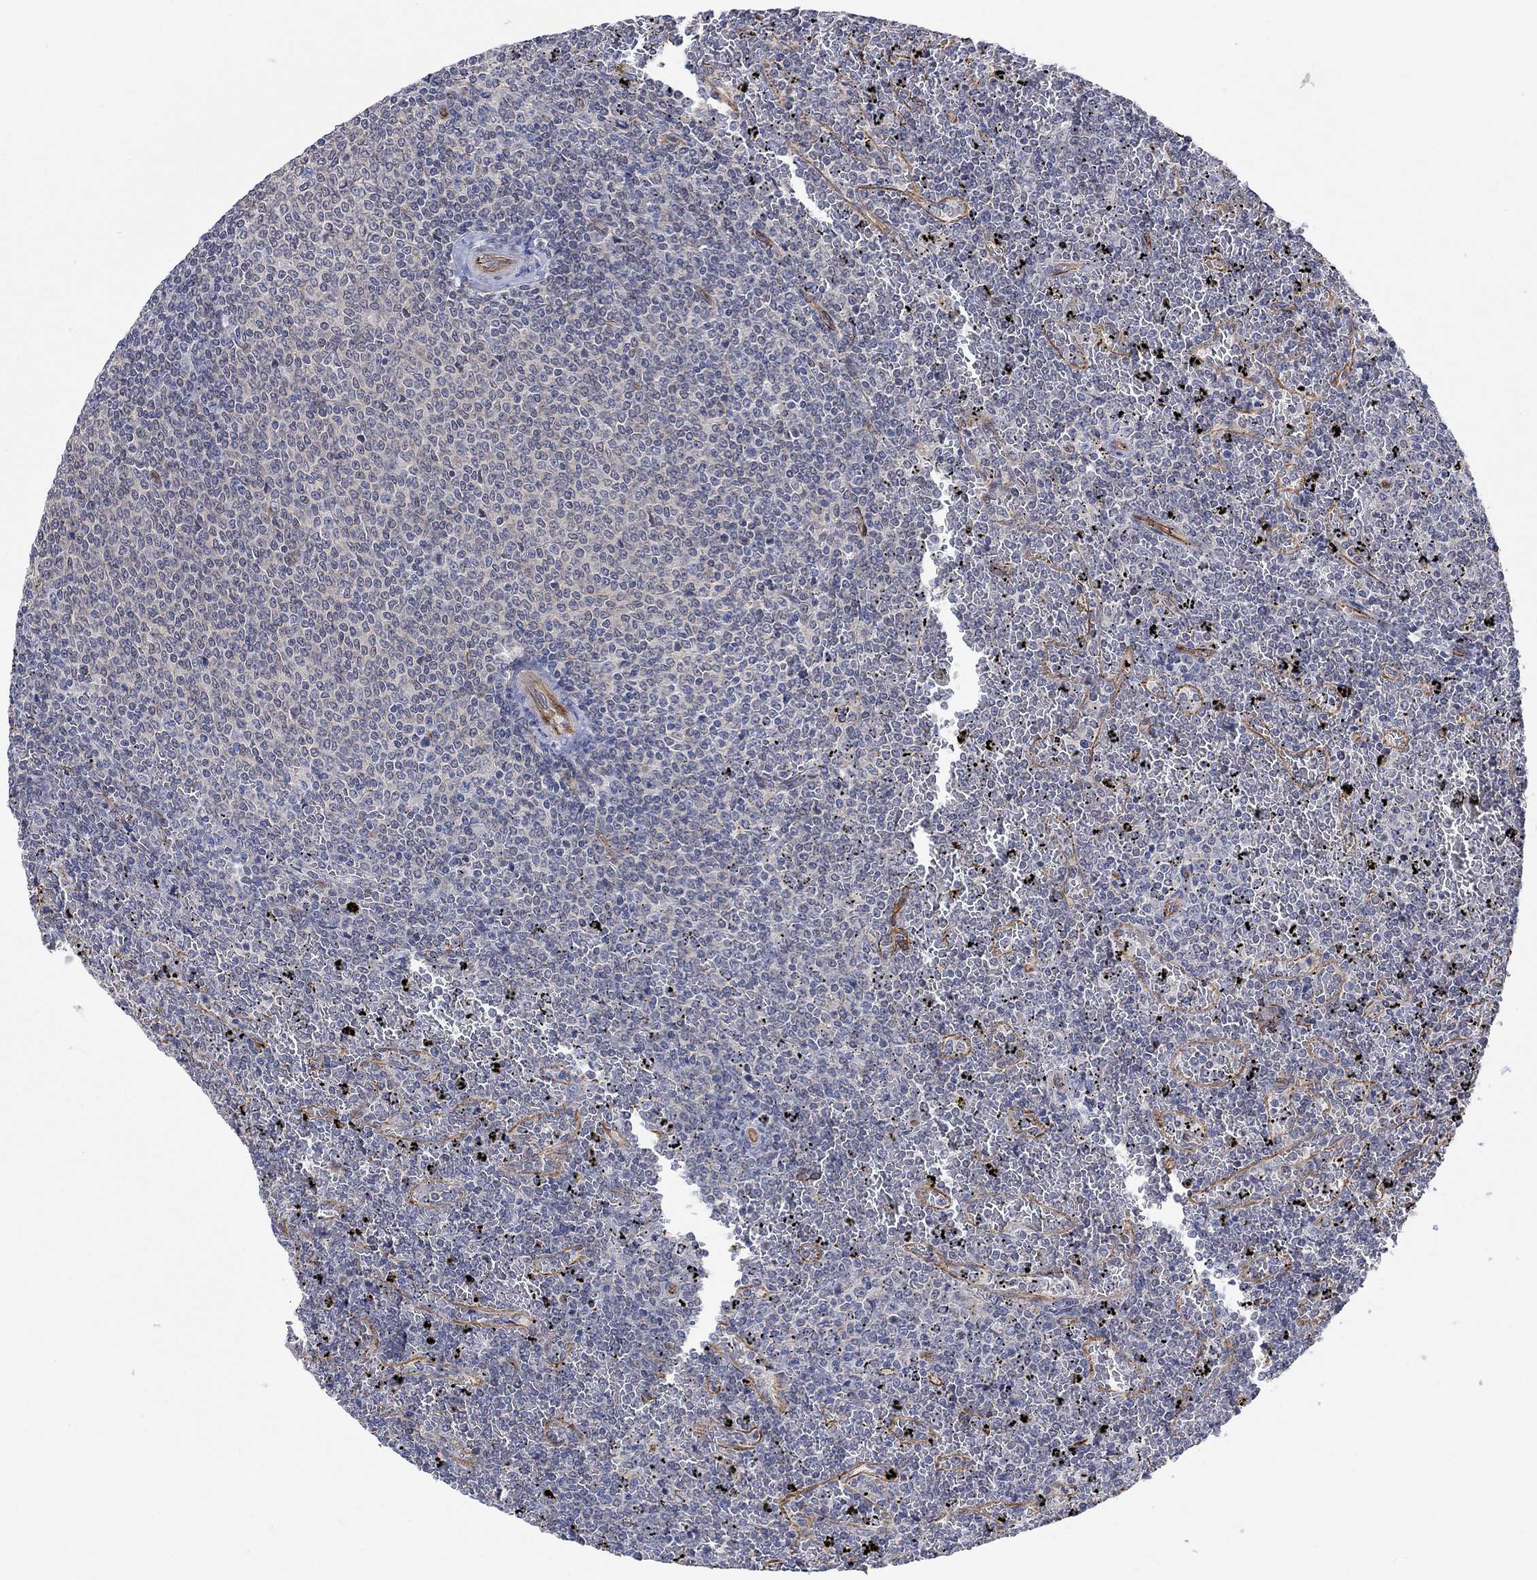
{"staining": {"intensity": "negative", "quantity": "none", "location": "none"}, "tissue": "lymphoma", "cell_type": "Tumor cells", "image_type": "cancer", "snomed": [{"axis": "morphology", "description": "Malignant lymphoma, non-Hodgkin's type, Low grade"}, {"axis": "topography", "description": "Spleen"}], "caption": "A high-resolution histopathology image shows immunohistochemistry (IHC) staining of low-grade malignant lymphoma, non-Hodgkin's type, which reveals no significant staining in tumor cells.", "gene": "CAMK1D", "patient": {"sex": "female", "age": 77}}